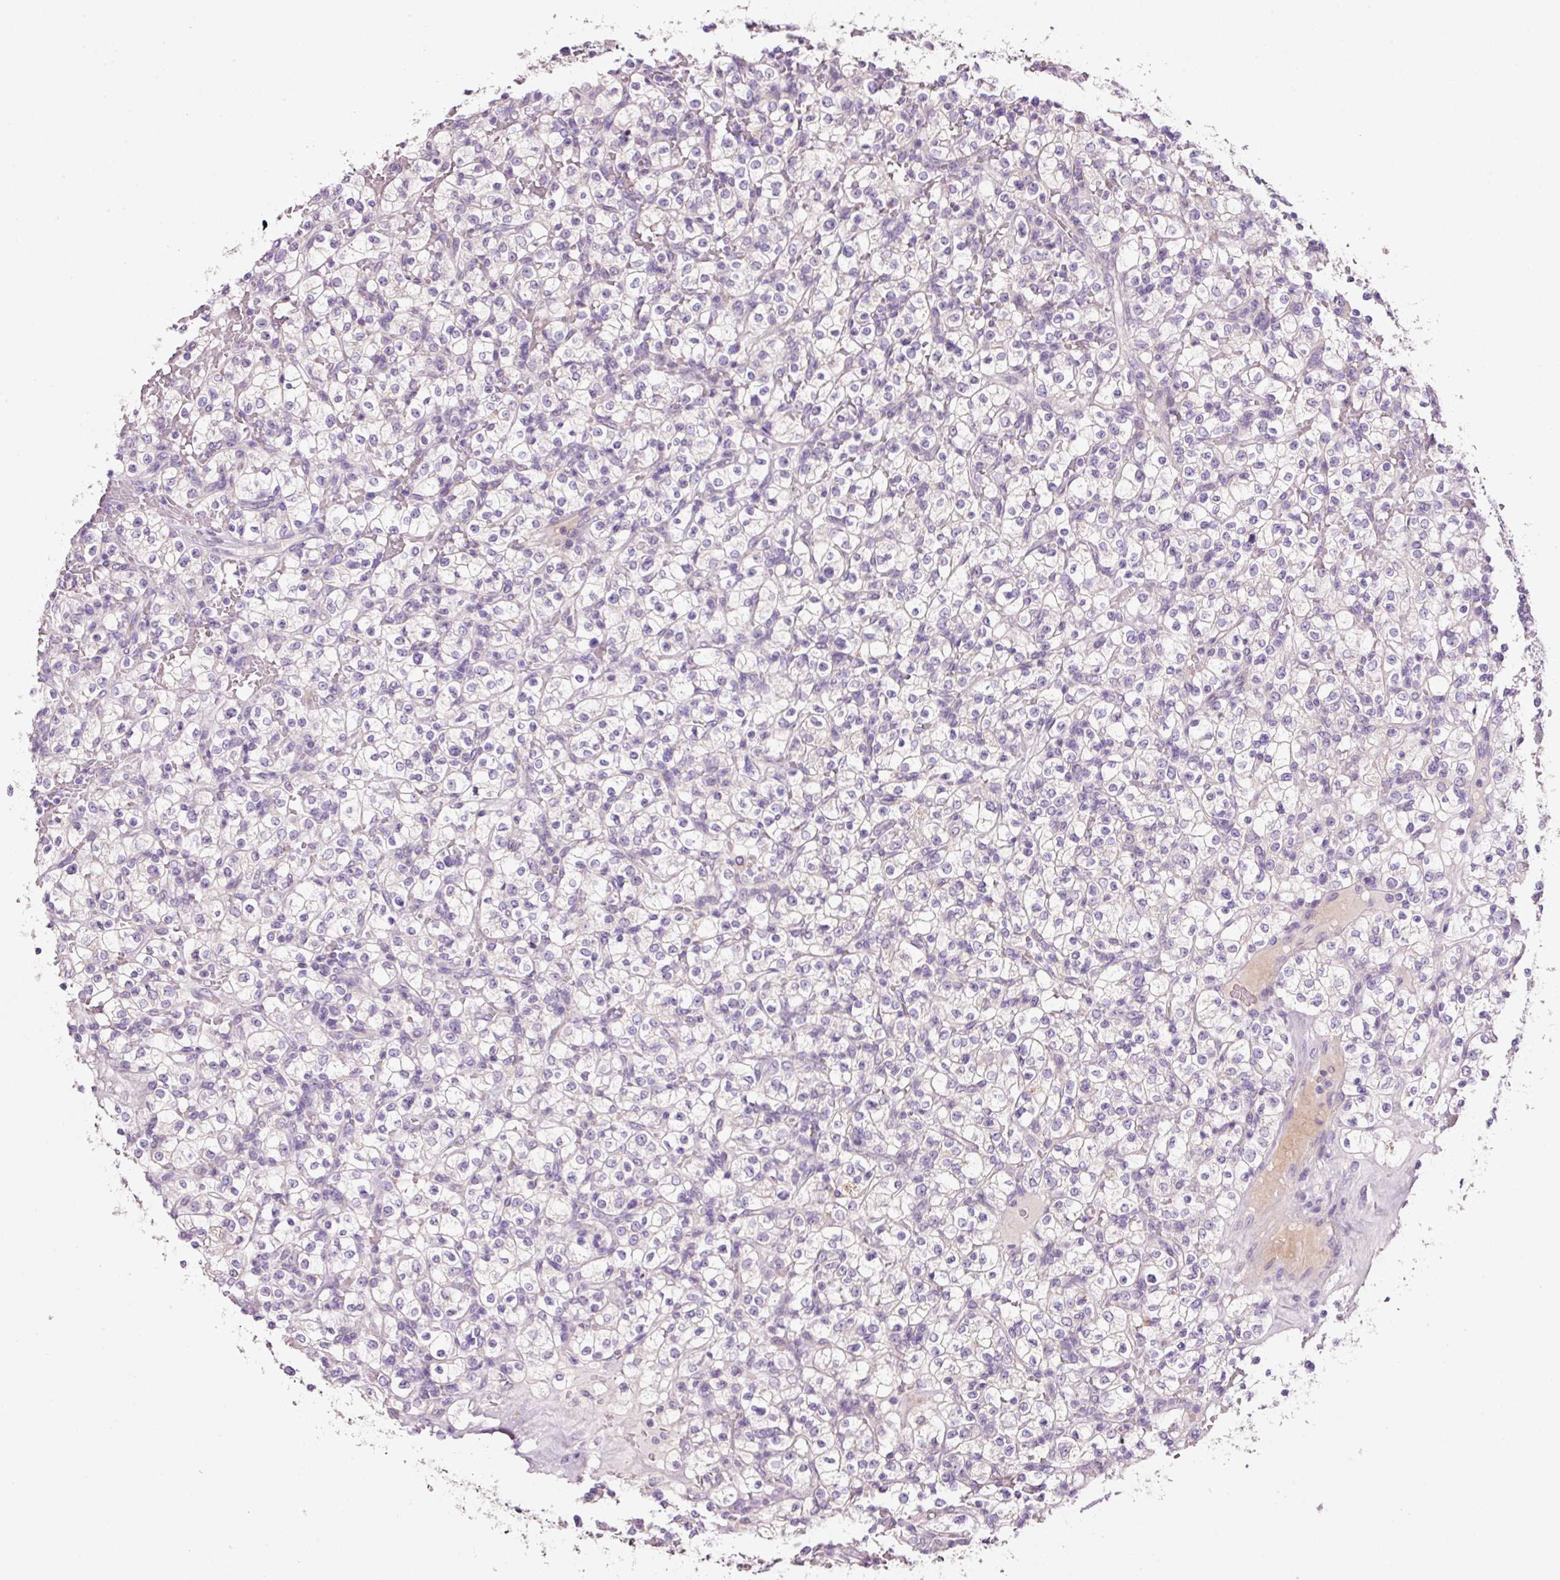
{"staining": {"intensity": "negative", "quantity": "none", "location": "none"}, "tissue": "renal cancer", "cell_type": "Tumor cells", "image_type": "cancer", "snomed": [{"axis": "morphology", "description": "Normal tissue, NOS"}, {"axis": "morphology", "description": "Adenocarcinoma, NOS"}, {"axis": "topography", "description": "Kidney"}], "caption": "This image is of renal cancer stained with IHC to label a protein in brown with the nuclei are counter-stained blue. There is no expression in tumor cells. The staining is performed using DAB brown chromogen with nuclei counter-stained in using hematoxylin.", "gene": "TENT5C", "patient": {"sex": "female", "age": 72}}